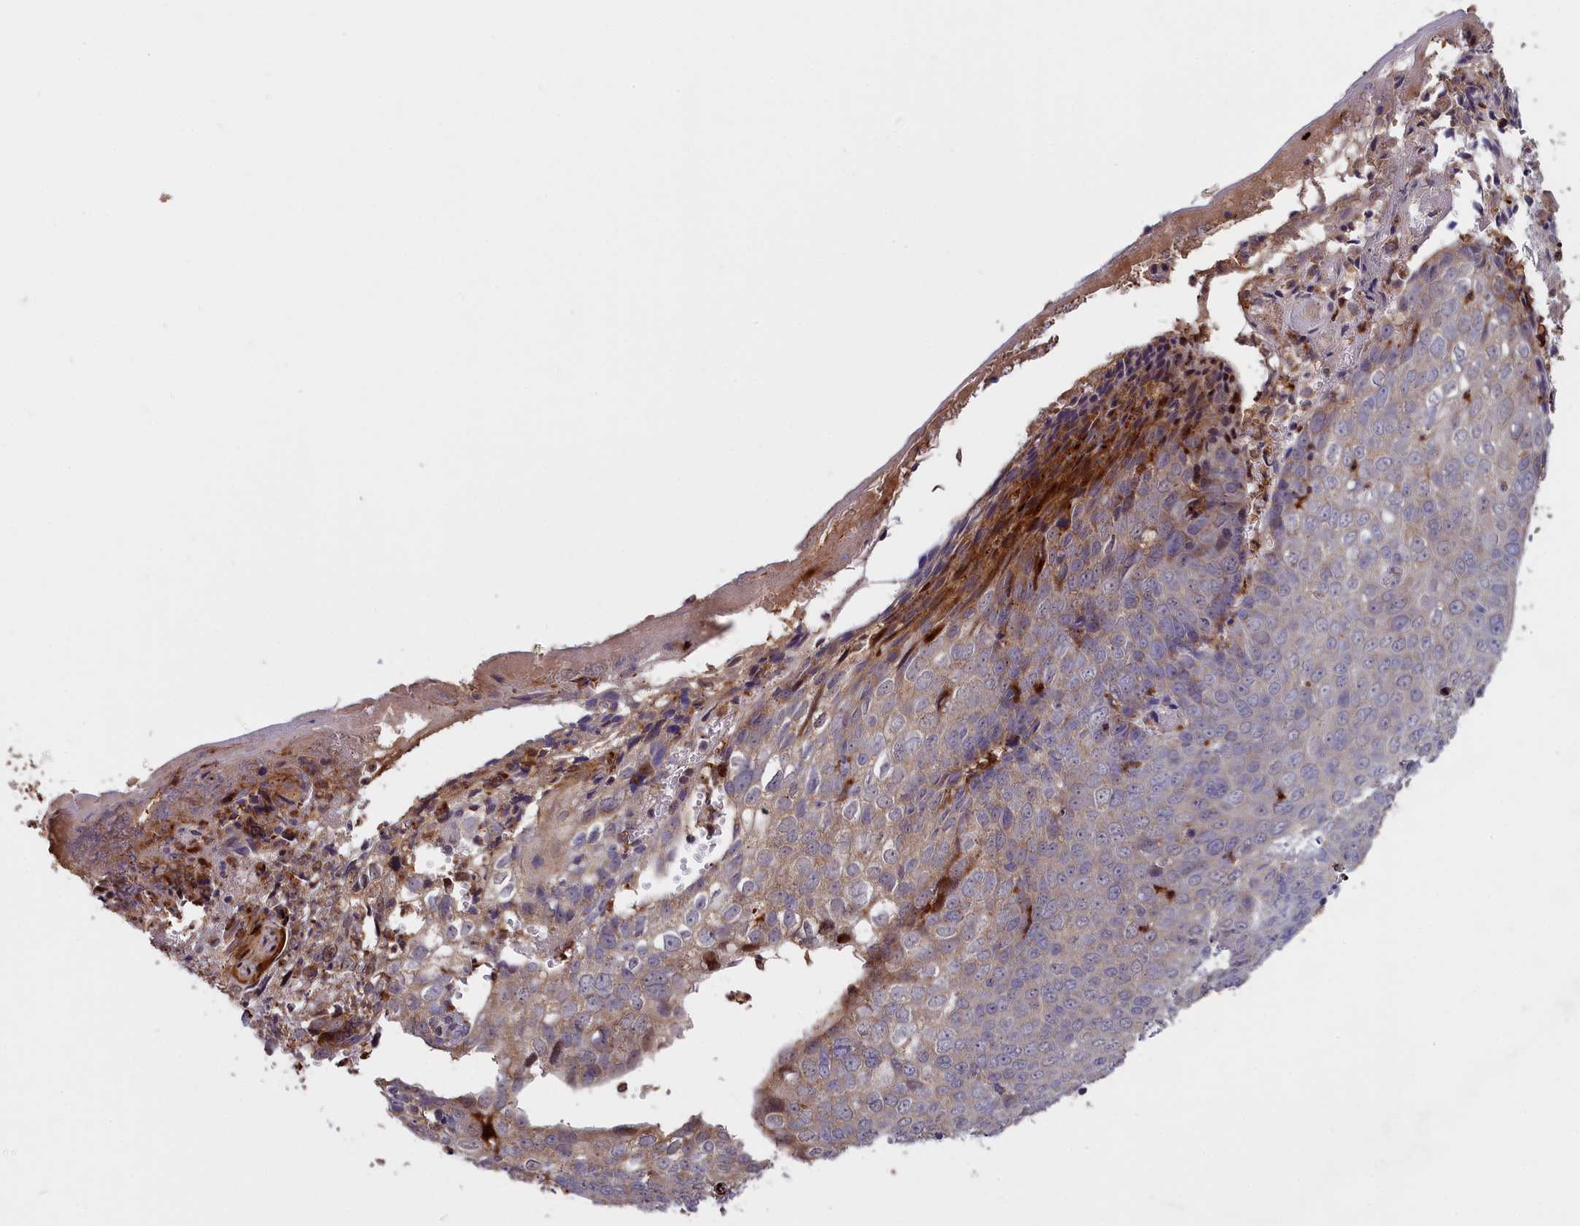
{"staining": {"intensity": "weak", "quantity": "<25%", "location": "cytoplasmic/membranous"}, "tissue": "skin cancer", "cell_type": "Tumor cells", "image_type": "cancer", "snomed": [{"axis": "morphology", "description": "Squamous cell carcinoma, NOS"}, {"axis": "topography", "description": "Skin"}], "caption": "A histopathology image of skin squamous cell carcinoma stained for a protein exhibits no brown staining in tumor cells.", "gene": "EPB41L4B", "patient": {"sex": "male", "age": 71}}